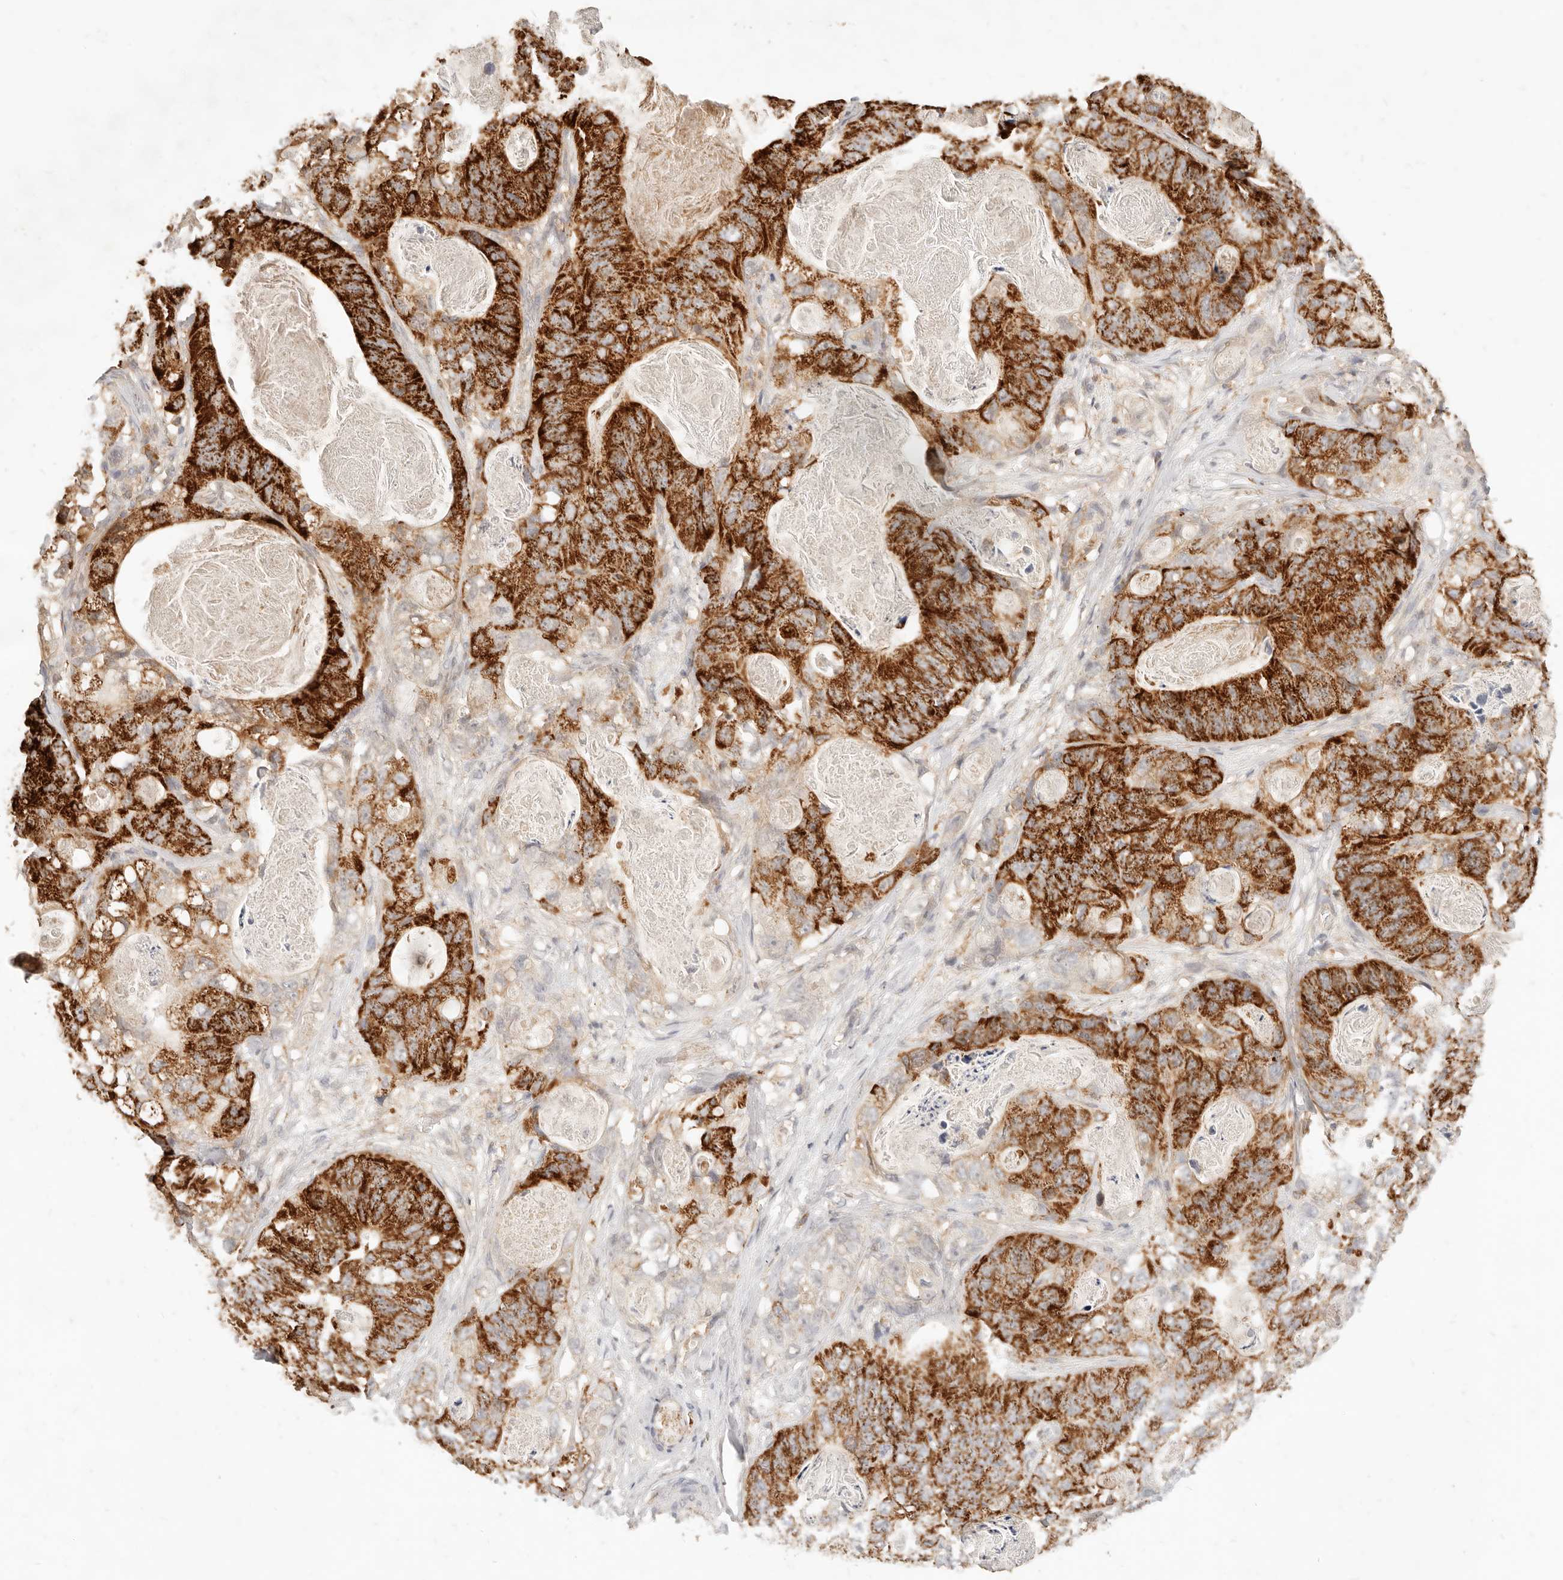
{"staining": {"intensity": "strong", "quantity": ">75%", "location": "cytoplasmic/membranous"}, "tissue": "stomach cancer", "cell_type": "Tumor cells", "image_type": "cancer", "snomed": [{"axis": "morphology", "description": "Normal tissue, NOS"}, {"axis": "morphology", "description": "Adenocarcinoma, NOS"}, {"axis": "topography", "description": "Stomach"}], "caption": "Immunohistochemistry (IHC) (DAB) staining of human stomach cancer (adenocarcinoma) displays strong cytoplasmic/membranous protein staining in approximately >75% of tumor cells.", "gene": "TMTC2", "patient": {"sex": "female", "age": 89}}